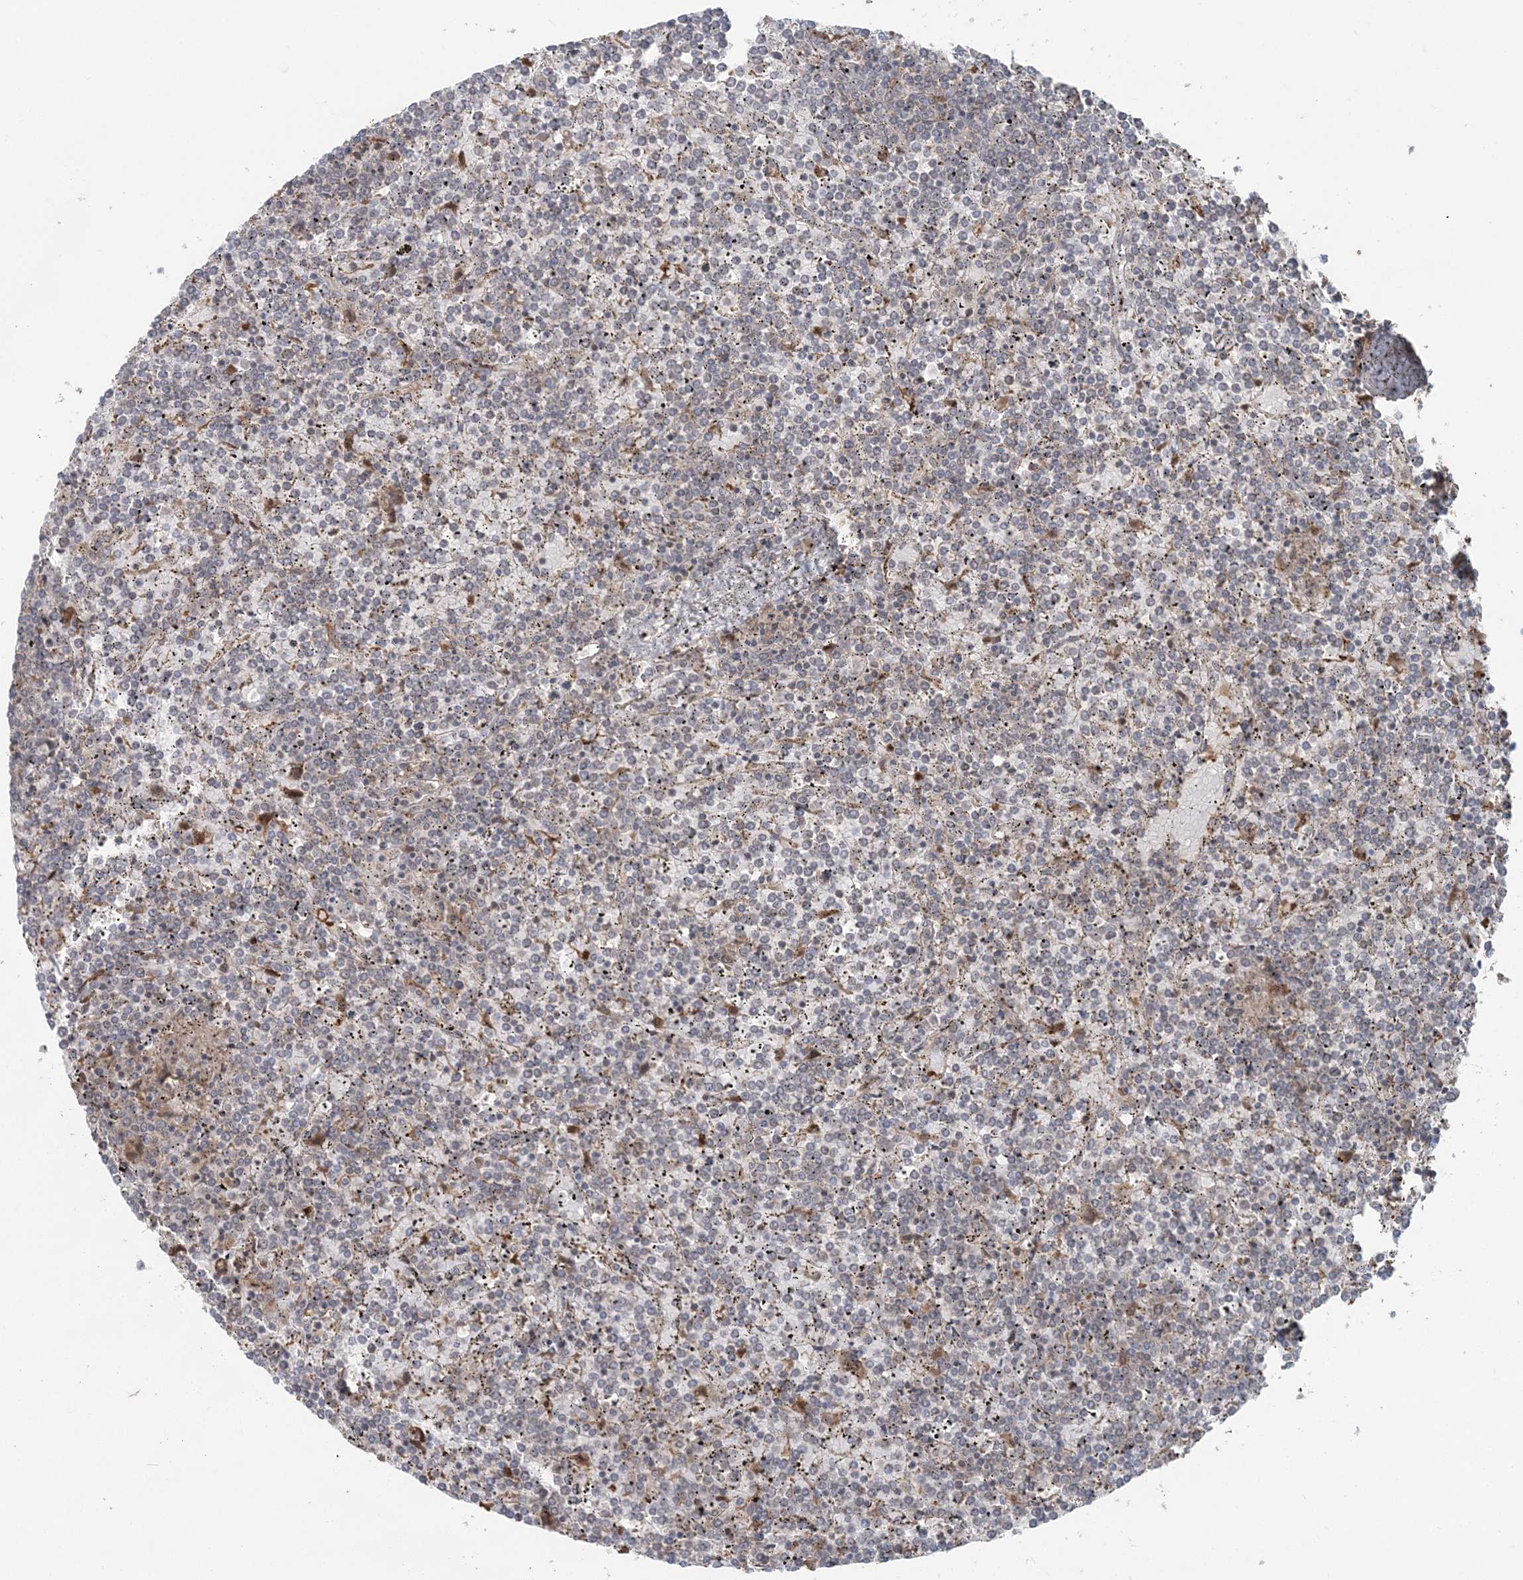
{"staining": {"intensity": "negative", "quantity": "none", "location": "none"}, "tissue": "lymphoma", "cell_type": "Tumor cells", "image_type": "cancer", "snomed": [{"axis": "morphology", "description": "Malignant lymphoma, non-Hodgkin's type, Low grade"}, {"axis": "topography", "description": "Spleen"}], "caption": "The image exhibits no staining of tumor cells in malignant lymphoma, non-Hodgkin's type (low-grade). Nuclei are stained in blue.", "gene": "SLU7", "patient": {"sex": "female", "age": 19}}